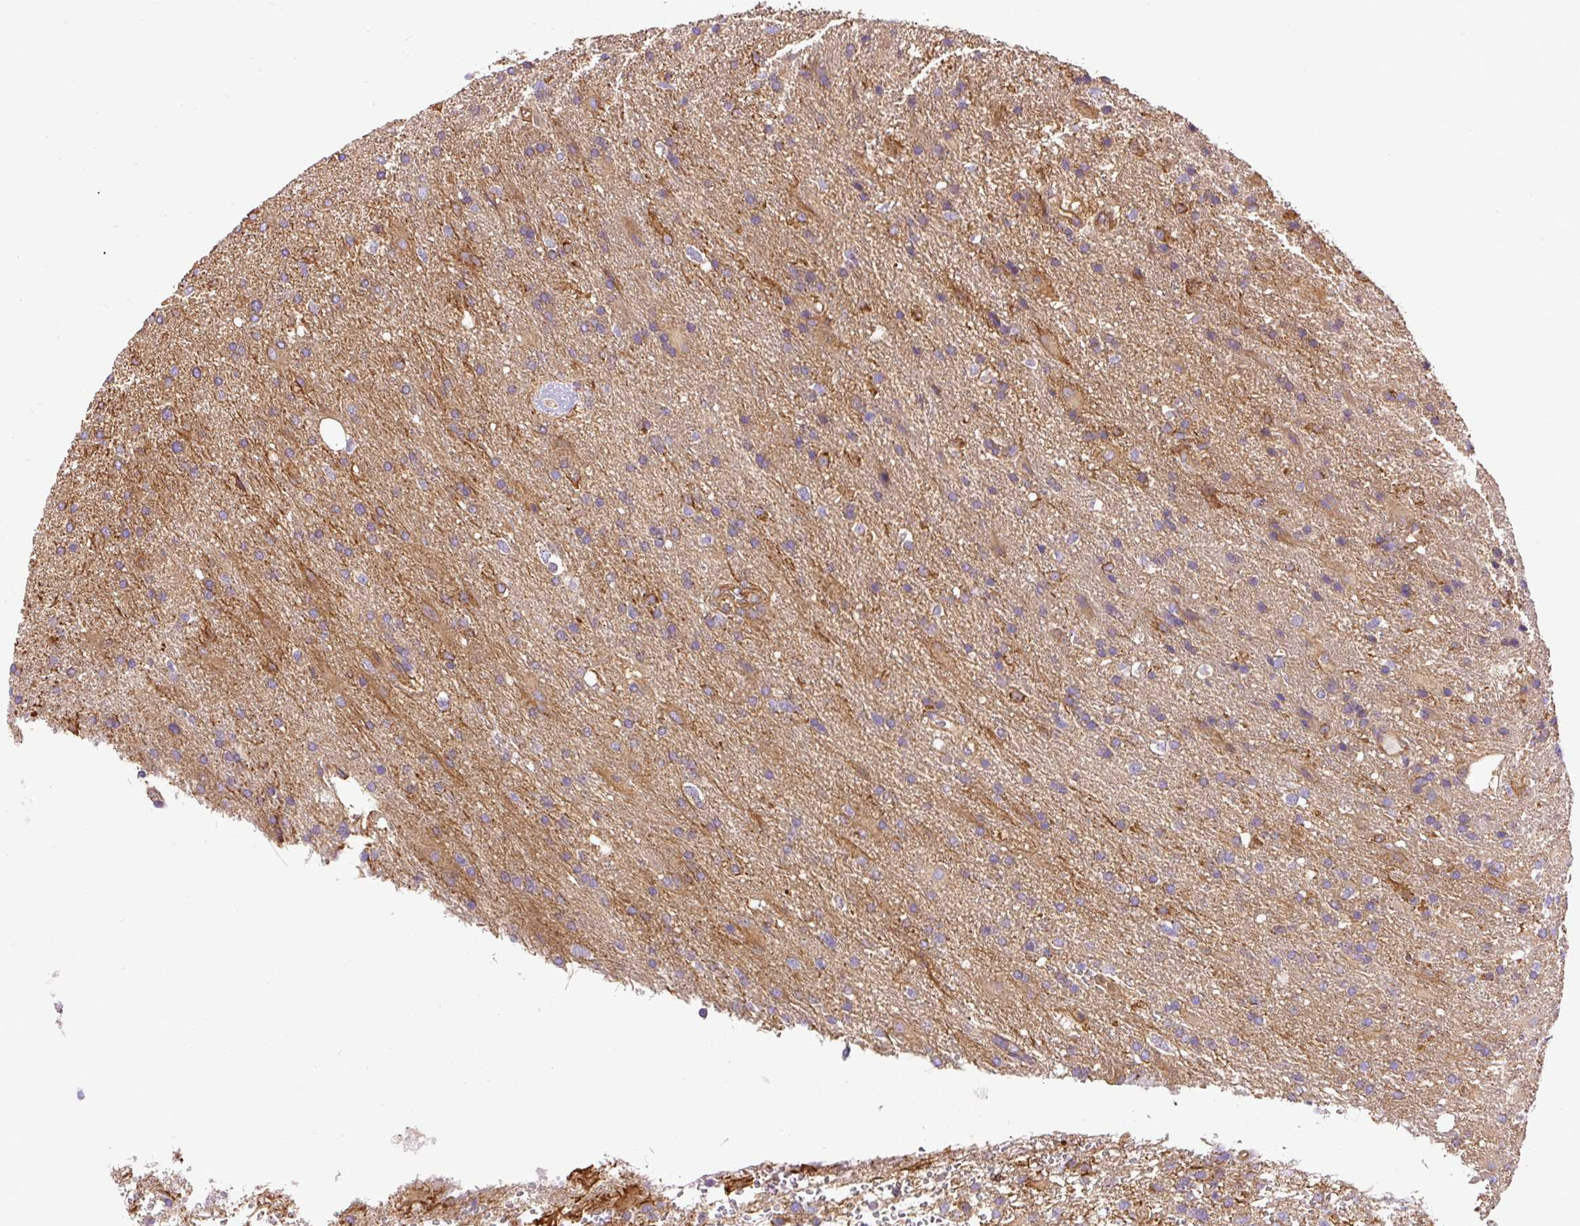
{"staining": {"intensity": "weak", "quantity": "<25%", "location": "cytoplasmic/membranous"}, "tissue": "glioma", "cell_type": "Tumor cells", "image_type": "cancer", "snomed": [{"axis": "morphology", "description": "Glioma, malignant, High grade"}, {"axis": "topography", "description": "Brain"}], "caption": "This is an immunohistochemistry (IHC) histopathology image of human high-grade glioma (malignant). There is no positivity in tumor cells.", "gene": "DCTN1", "patient": {"sex": "male", "age": 56}}